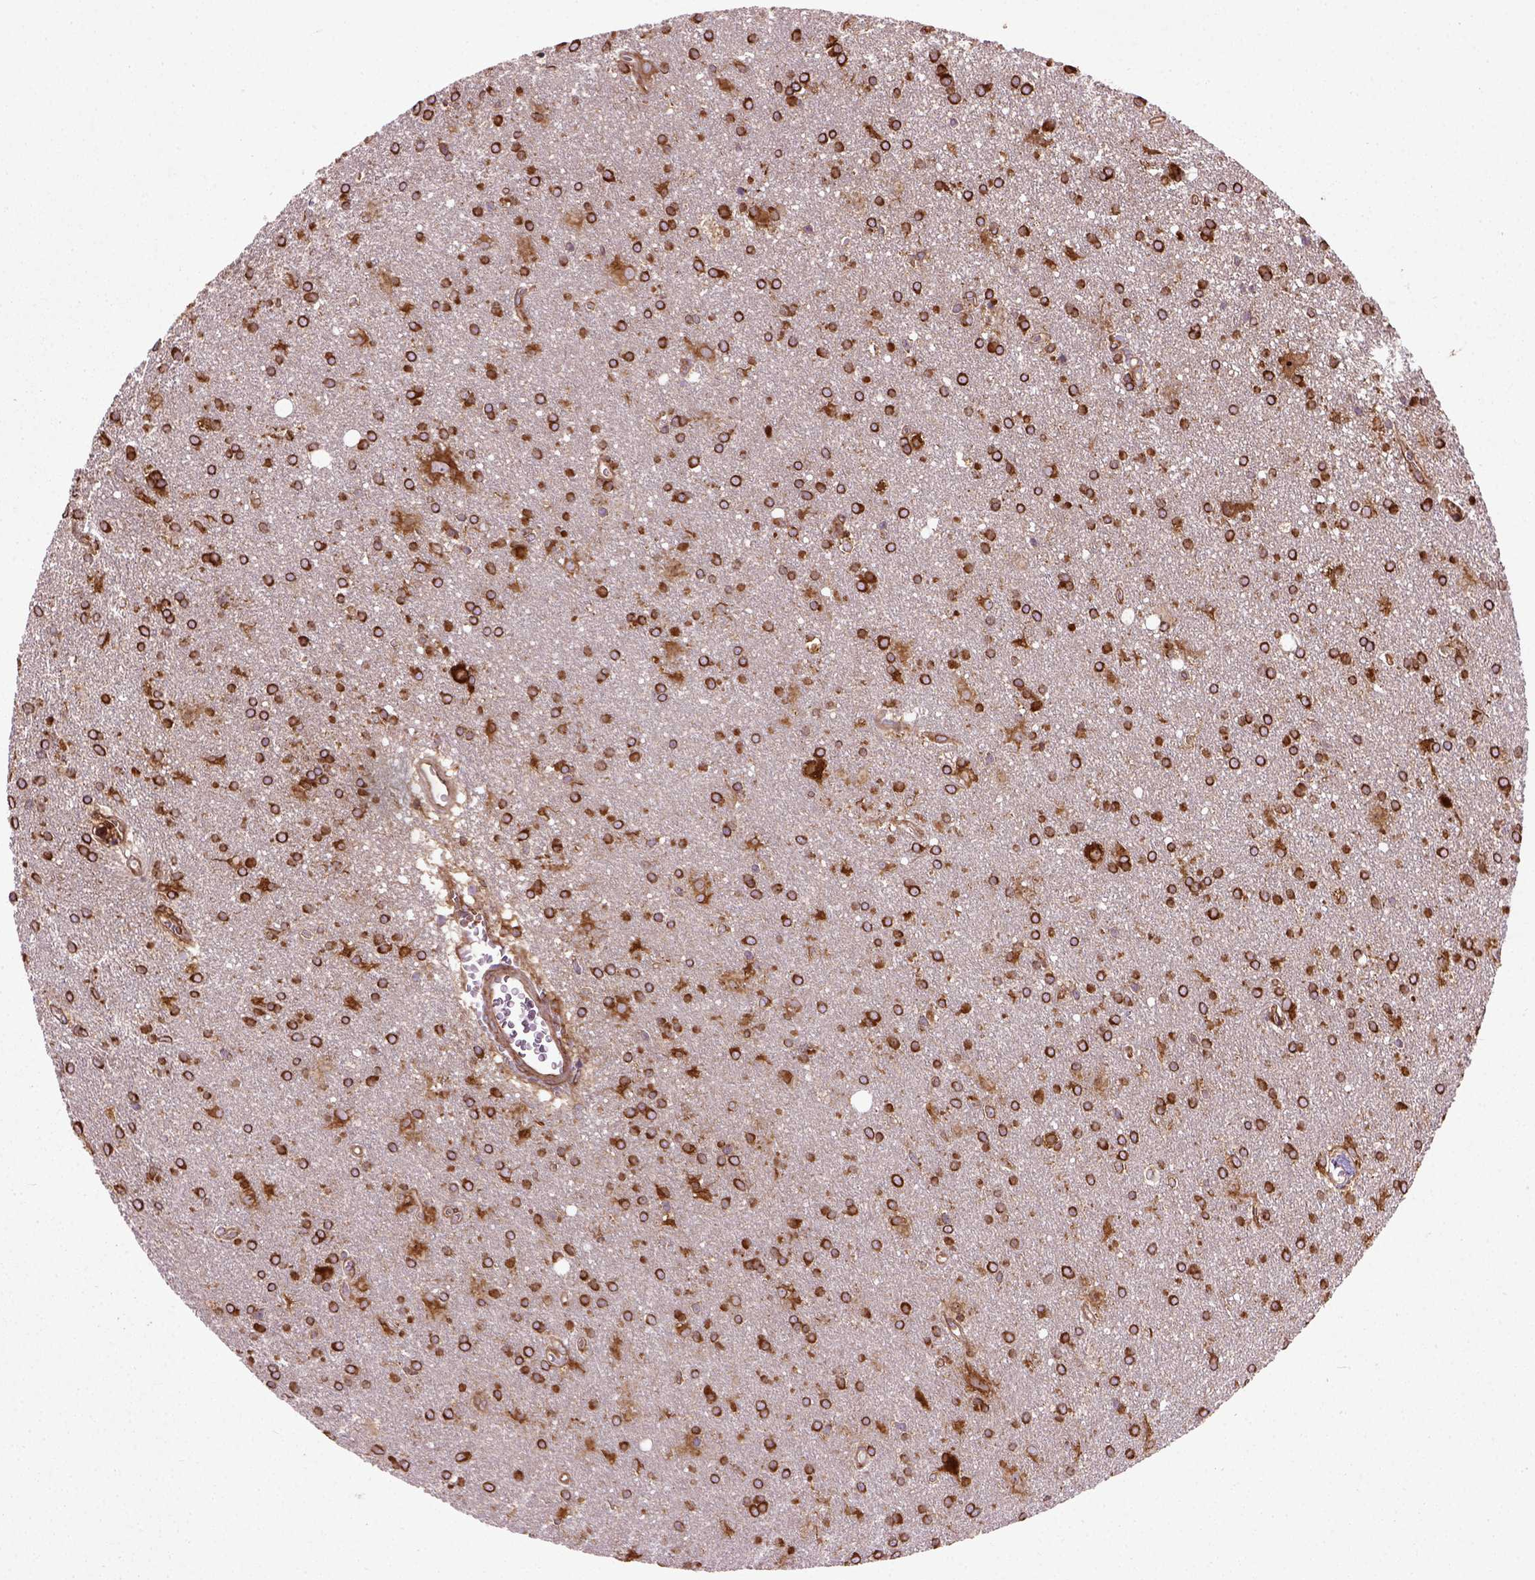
{"staining": {"intensity": "strong", "quantity": ">75%", "location": "cytoplasmic/membranous"}, "tissue": "glioma", "cell_type": "Tumor cells", "image_type": "cancer", "snomed": [{"axis": "morphology", "description": "Glioma, malignant, Low grade"}, {"axis": "topography", "description": "Brain"}], "caption": "Protein analysis of malignant glioma (low-grade) tissue displays strong cytoplasmic/membranous staining in approximately >75% of tumor cells. The staining is performed using DAB brown chromogen to label protein expression. The nuclei are counter-stained blue using hematoxylin.", "gene": "CAPRIN1", "patient": {"sex": "male", "age": 58}}